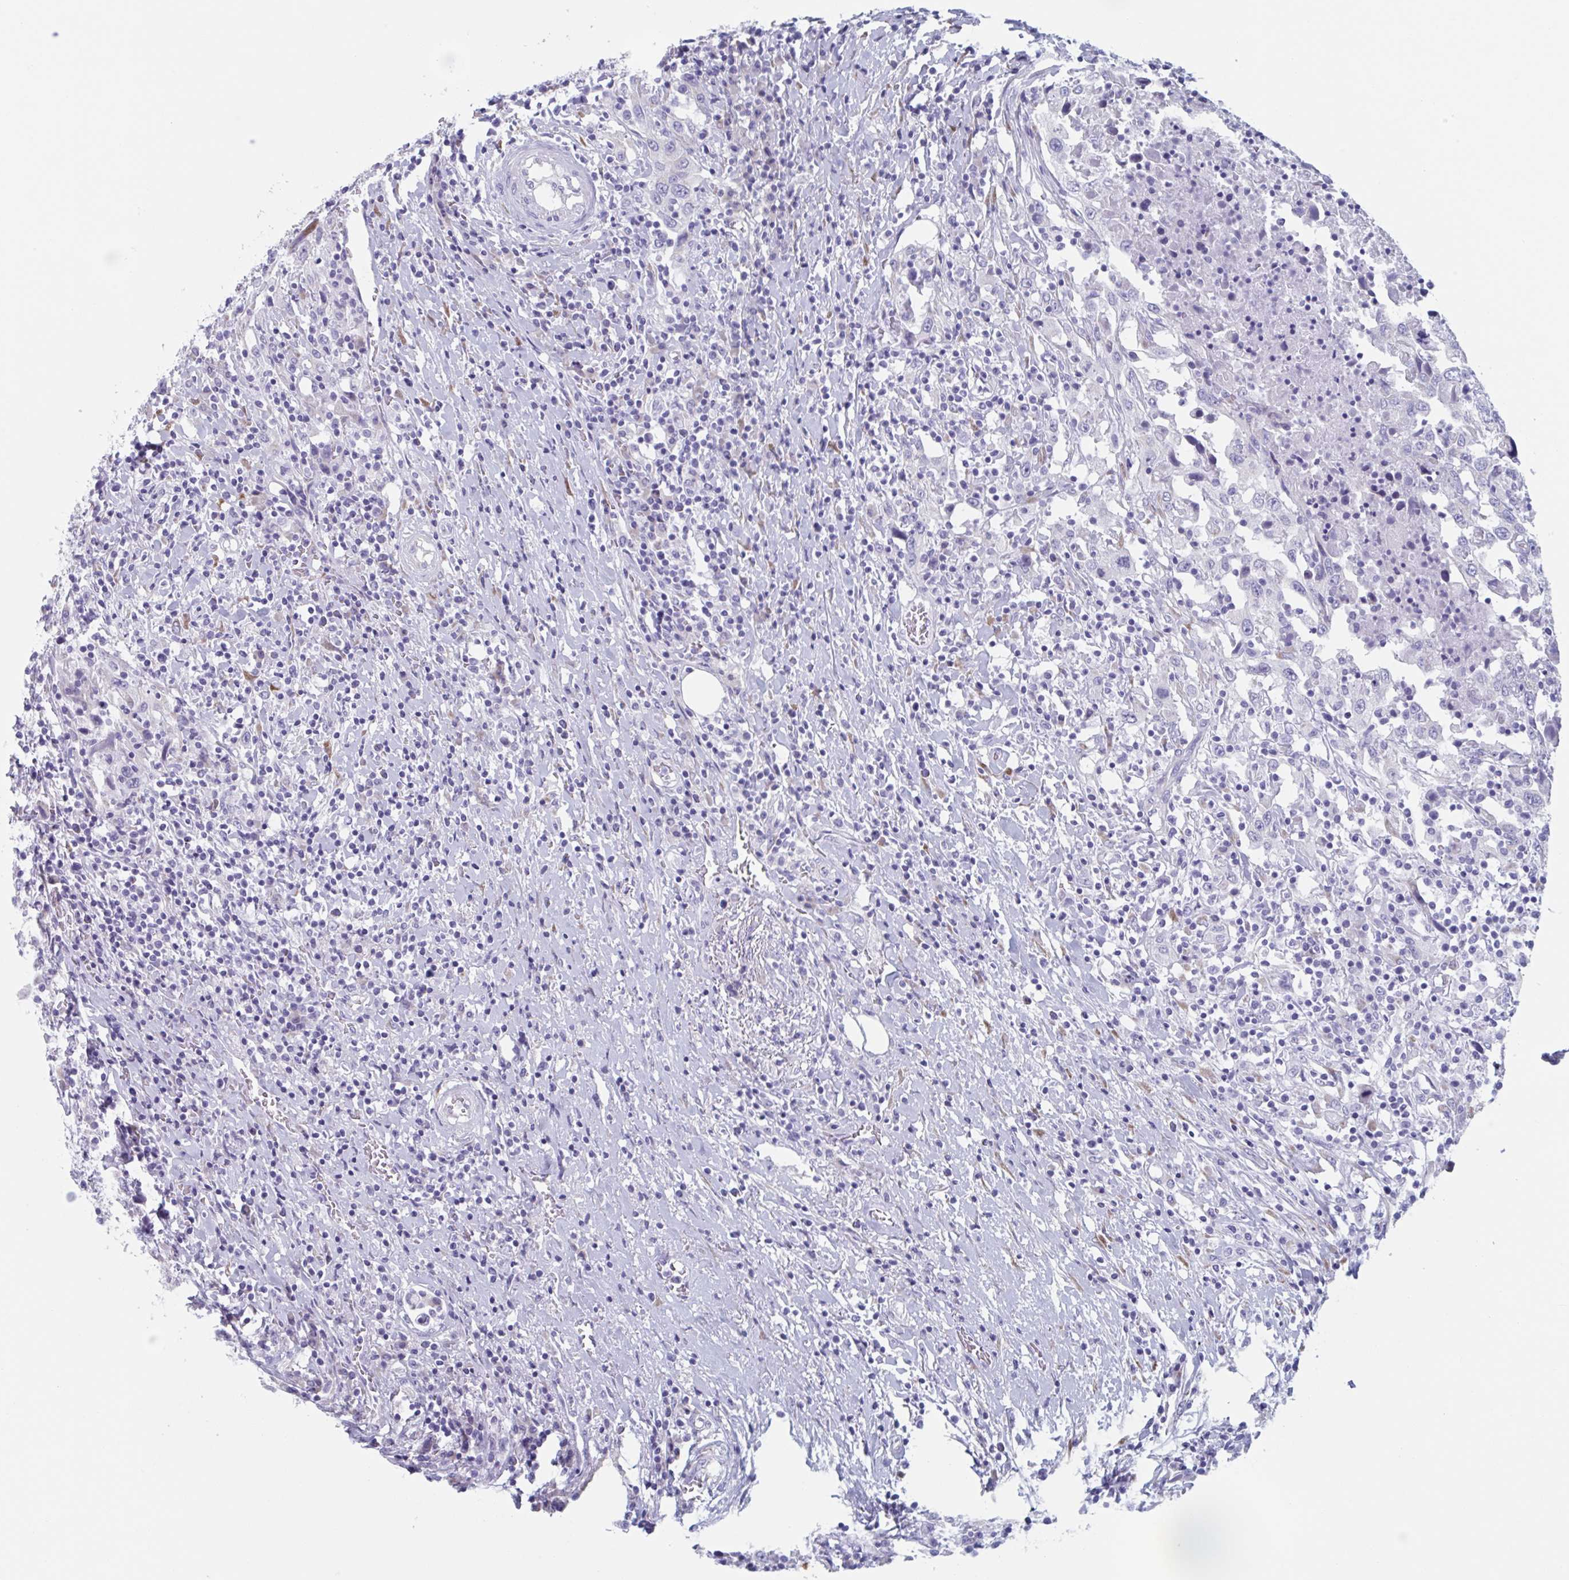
{"staining": {"intensity": "negative", "quantity": "none", "location": "none"}, "tissue": "urothelial cancer", "cell_type": "Tumor cells", "image_type": "cancer", "snomed": [{"axis": "morphology", "description": "Urothelial carcinoma, High grade"}, {"axis": "topography", "description": "Urinary bladder"}], "caption": "Immunohistochemistry (IHC) histopathology image of neoplastic tissue: human urothelial cancer stained with DAB (3,3'-diaminobenzidine) shows no significant protein positivity in tumor cells.", "gene": "HSD11B2", "patient": {"sex": "male", "age": 61}}